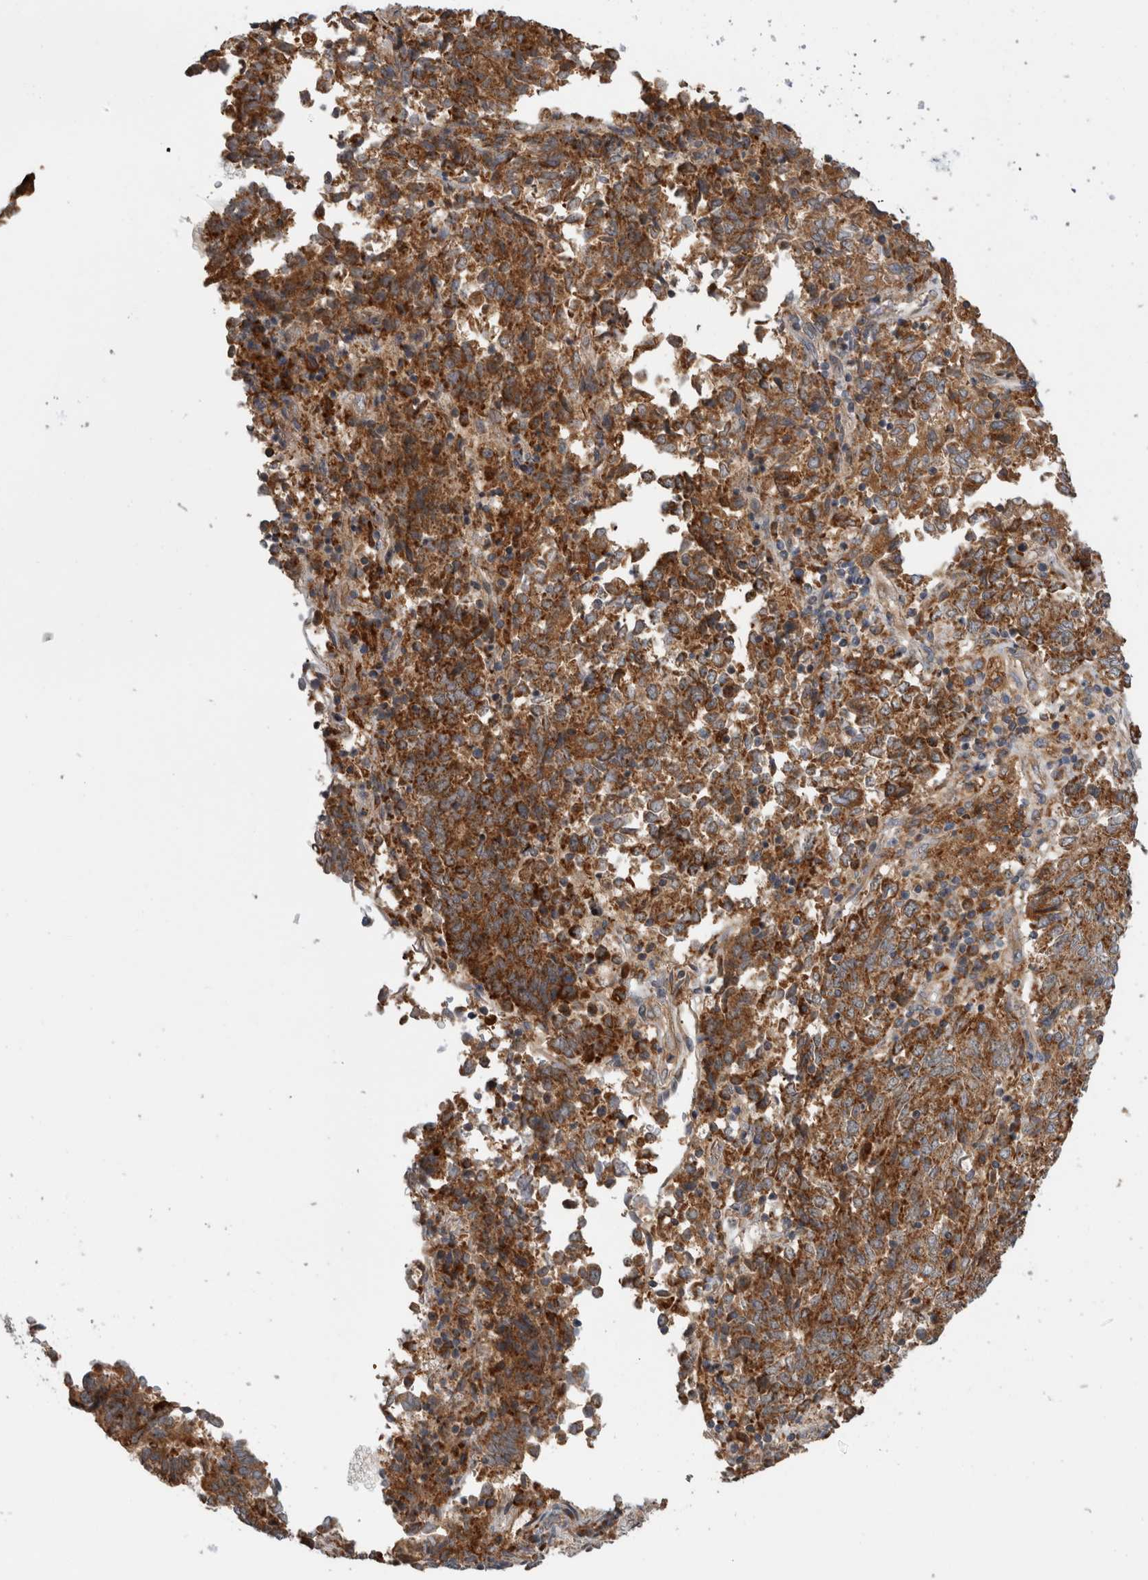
{"staining": {"intensity": "strong", "quantity": ">75%", "location": "cytoplasmic/membranous"}, "tissue": "endometrial cancer", "cell_type": "Tumor cells", "image_type": "cancer", "snomed": [{"axis": "morphology", "description": "Adenocarcinoma, NOS"}, {"axis": "topography", "description": "Endometrium"}], "caption": "A high-resolution photomicrograph shows immunohistochemistry staining of endometrial adenocarcinoma, which reveals strong cytoplasmic/membranous staining in about >75% of tumor cells.", "gene": "ADGRL3", "patient": {"sex": "female", "age": 80}}